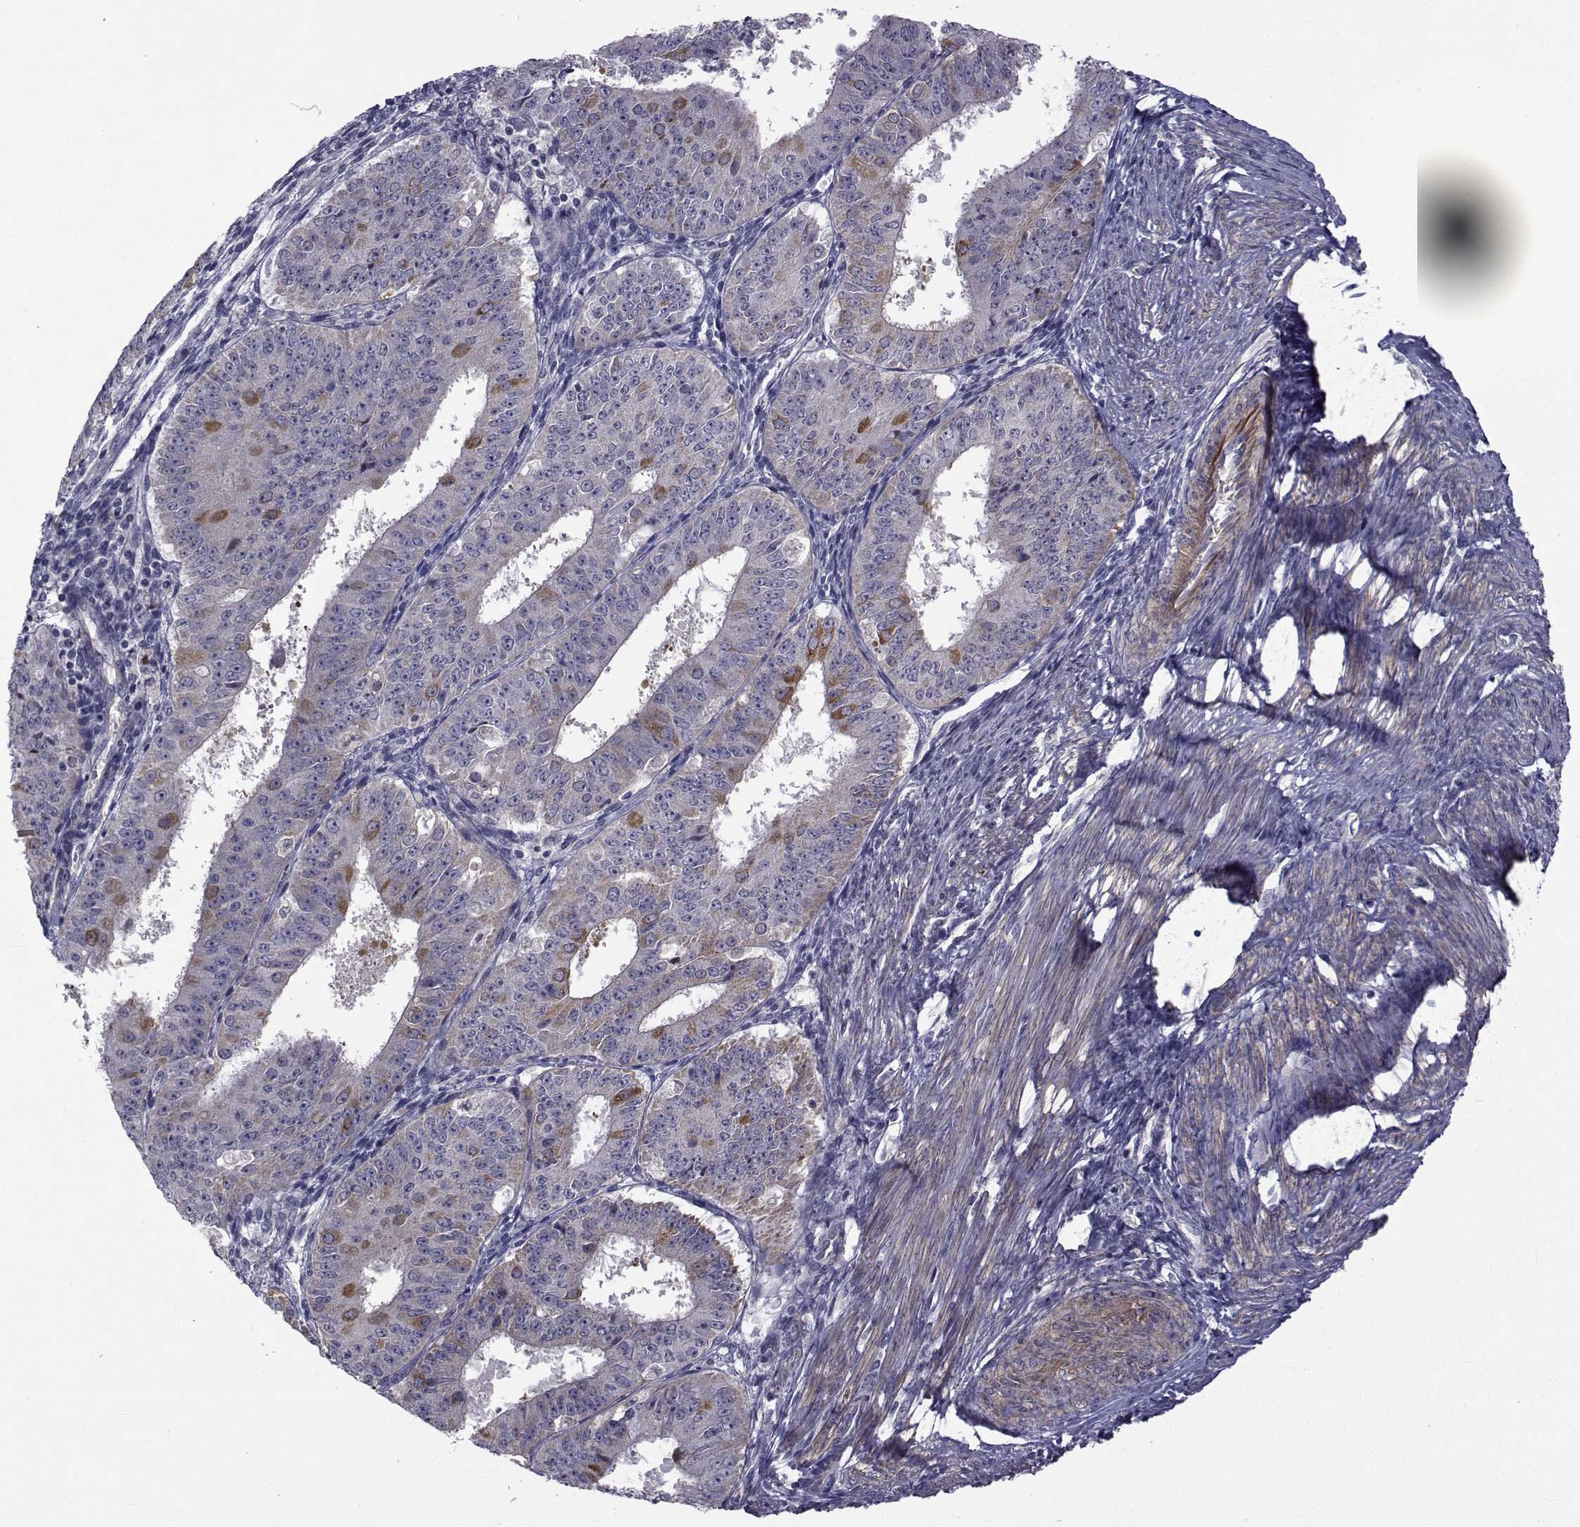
{"staining": {"intensity": "strong", "quantity": "<25%", "location": "cytoplasmic/membranous"}, "tissue": "ovarian cancer", "cell_type": "Tumor cells", "image_type": "cancer", "snomed": [{"axis": "morphology", "description": "Carcinoma, endometroid"}, {"axis": "topography", "description": "Ovary"}], "caption": "Ovarian cancer (endometroid carcinoma) tissue reveals strong cytoplasmic/membranous staining in about <25% of tumor cells", "gene": "CFAP74", "patient": {"sex": "female", "age": 42}}